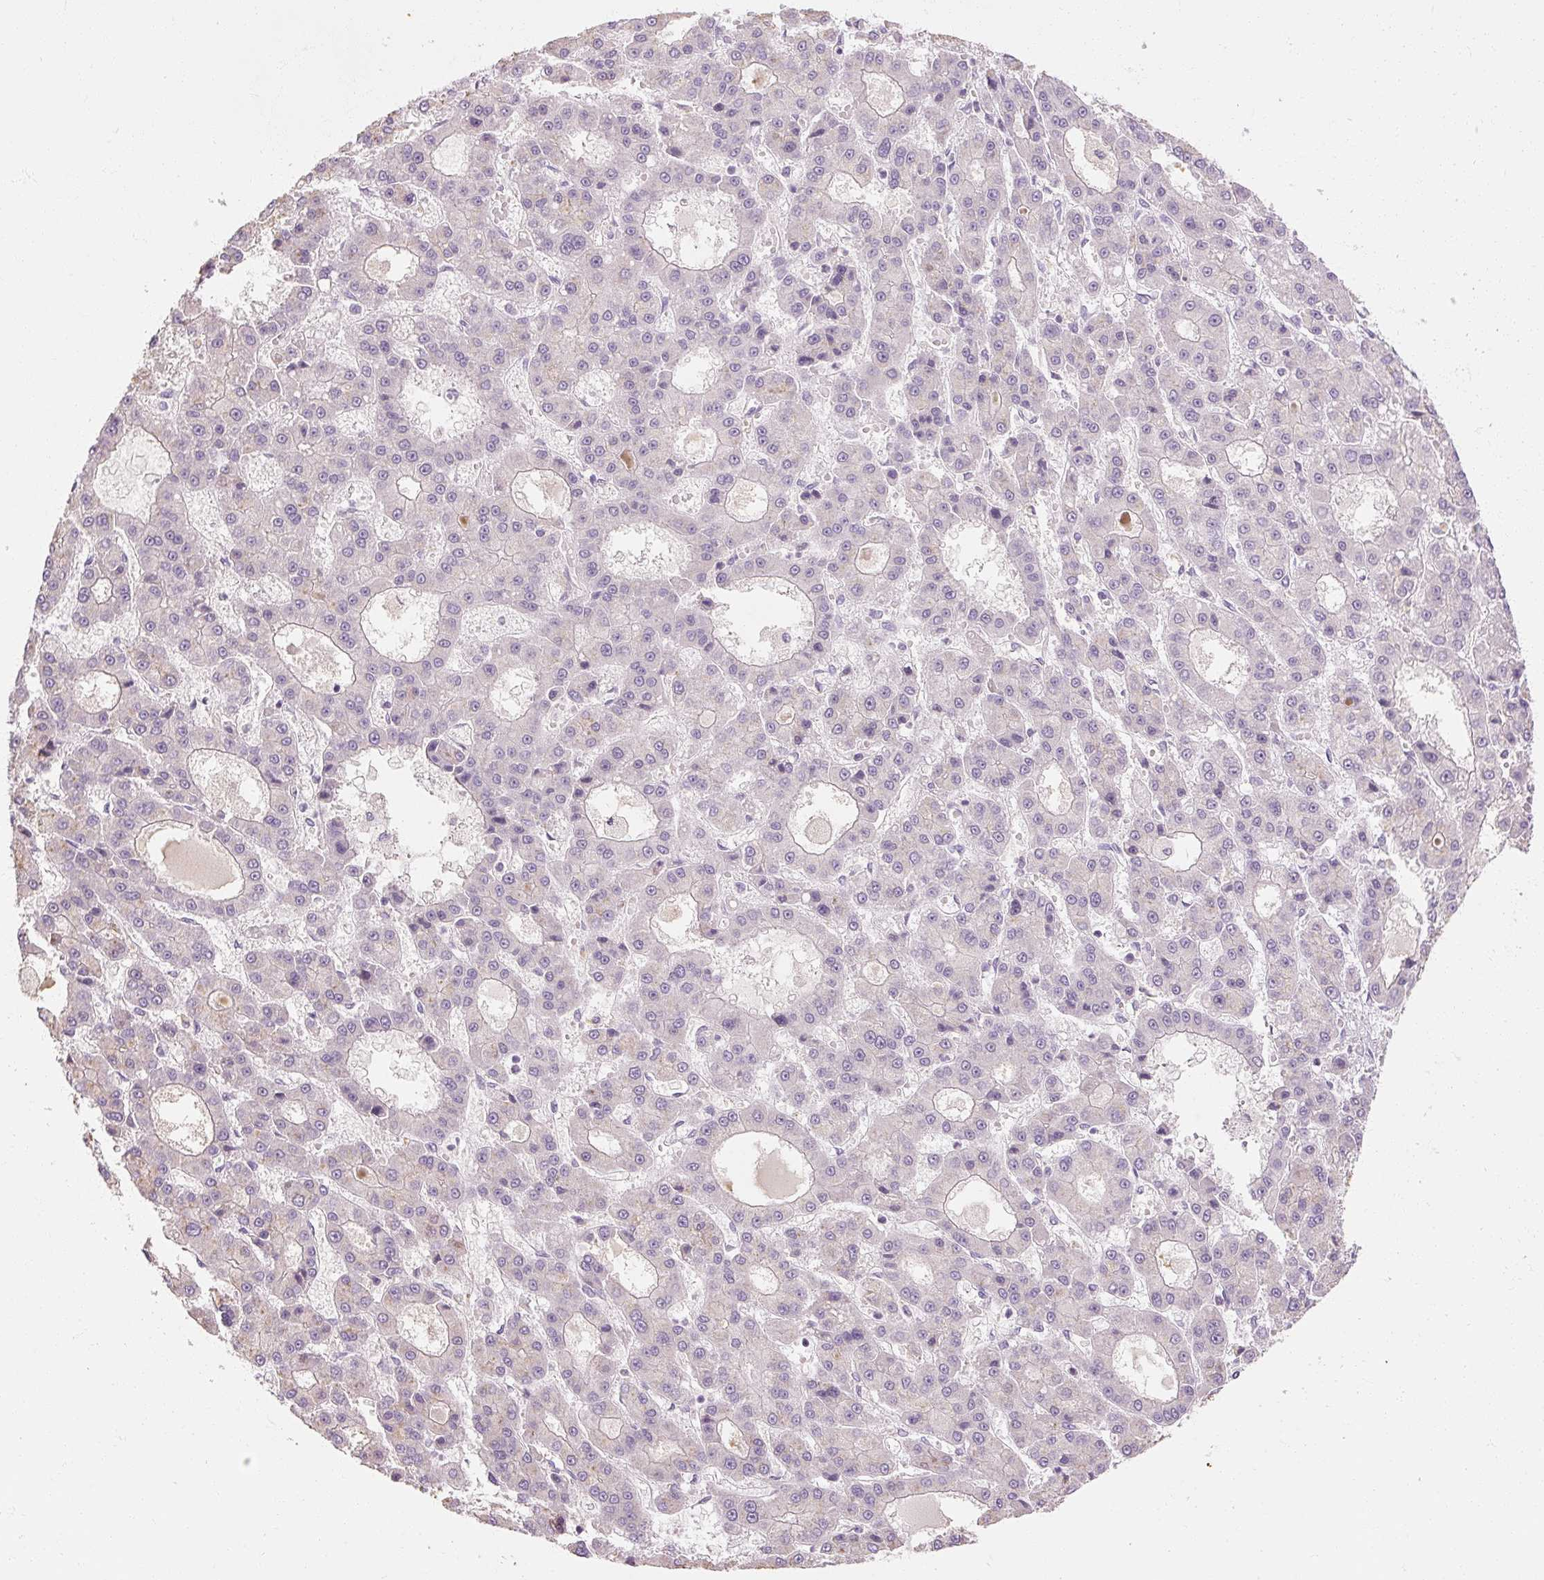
{"staining": {"intensity": "negative", "quantity": "none", "location": "none"}, "tissue": "liver cancer", "cell_type": "Tumor cells", "image_type": "cancer", "snomed": [{"axis": "morphology", "description": "Carcinoma, Hepatocellular, NOS"}, {"axis": "topography", "description": "Liver"}], "caption": "A high-resolution histopathology image shows IHC staining of liver cancer (hepatocellular carcinoma), which reveals no significant staining in tumor cells.", "gene": "NFE2L3", "patient": {"sex": "male", "age": 70}}